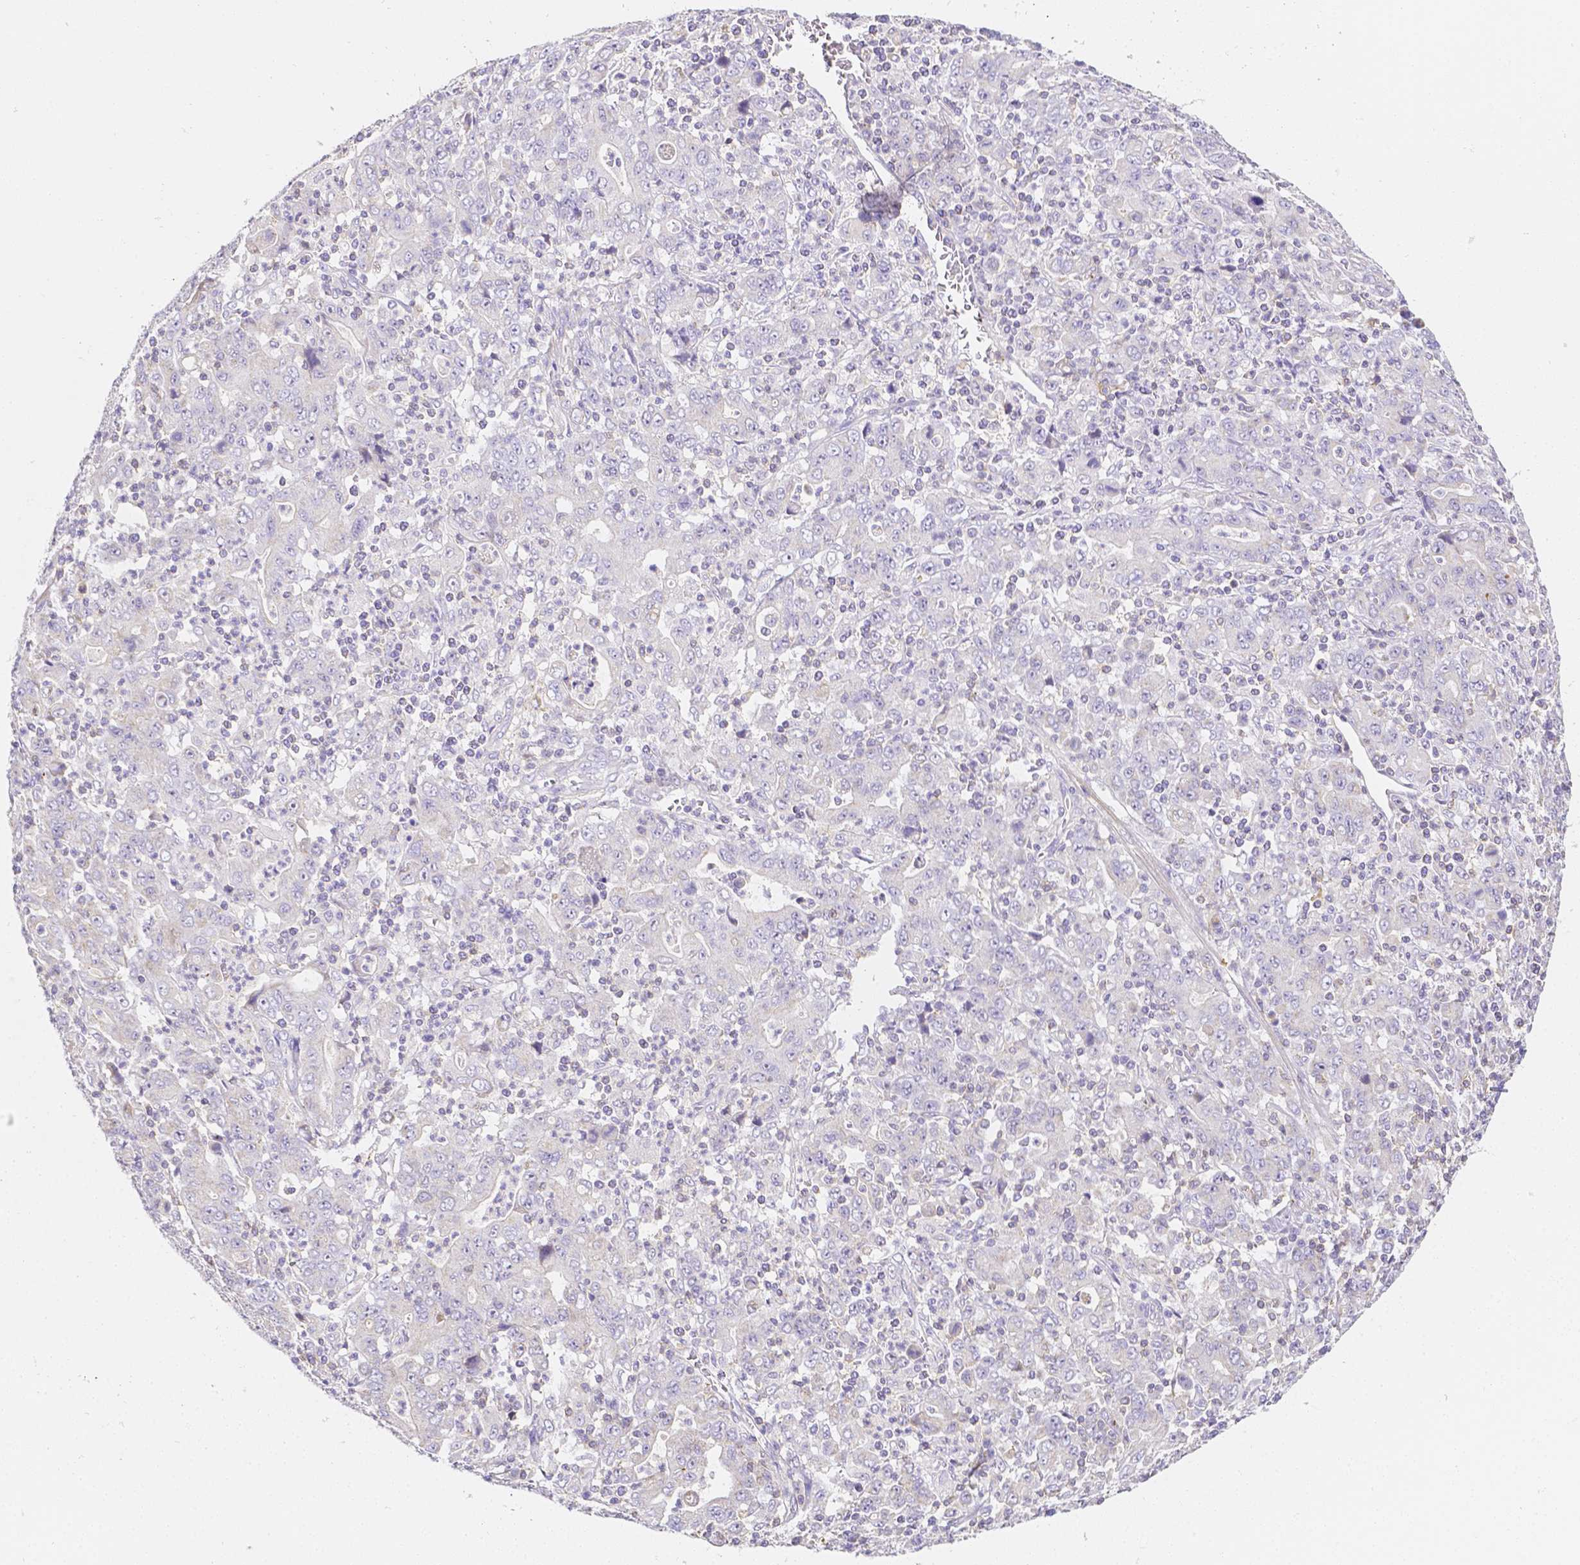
{"staining": {"intensity": "negative", "quantity": "none", "location": "none"}, "tissue": "stomach cancer", "cell_type": "Tumor cells", "image_type": "cancer", "snomed": [{"axis": "morphology", "description": "Adenocarcinoma, NOS"}, {"axis": "topography", "description": "Stomach, upper"}], "caption": "Immunohistochemistry photomicrograph of neoplastic tissue: stomach cancer stained with DAB displays no significant protein expression in tumor cells.", "gene": "ASAH2", "patient": {"sex": "male", "age": 69}}